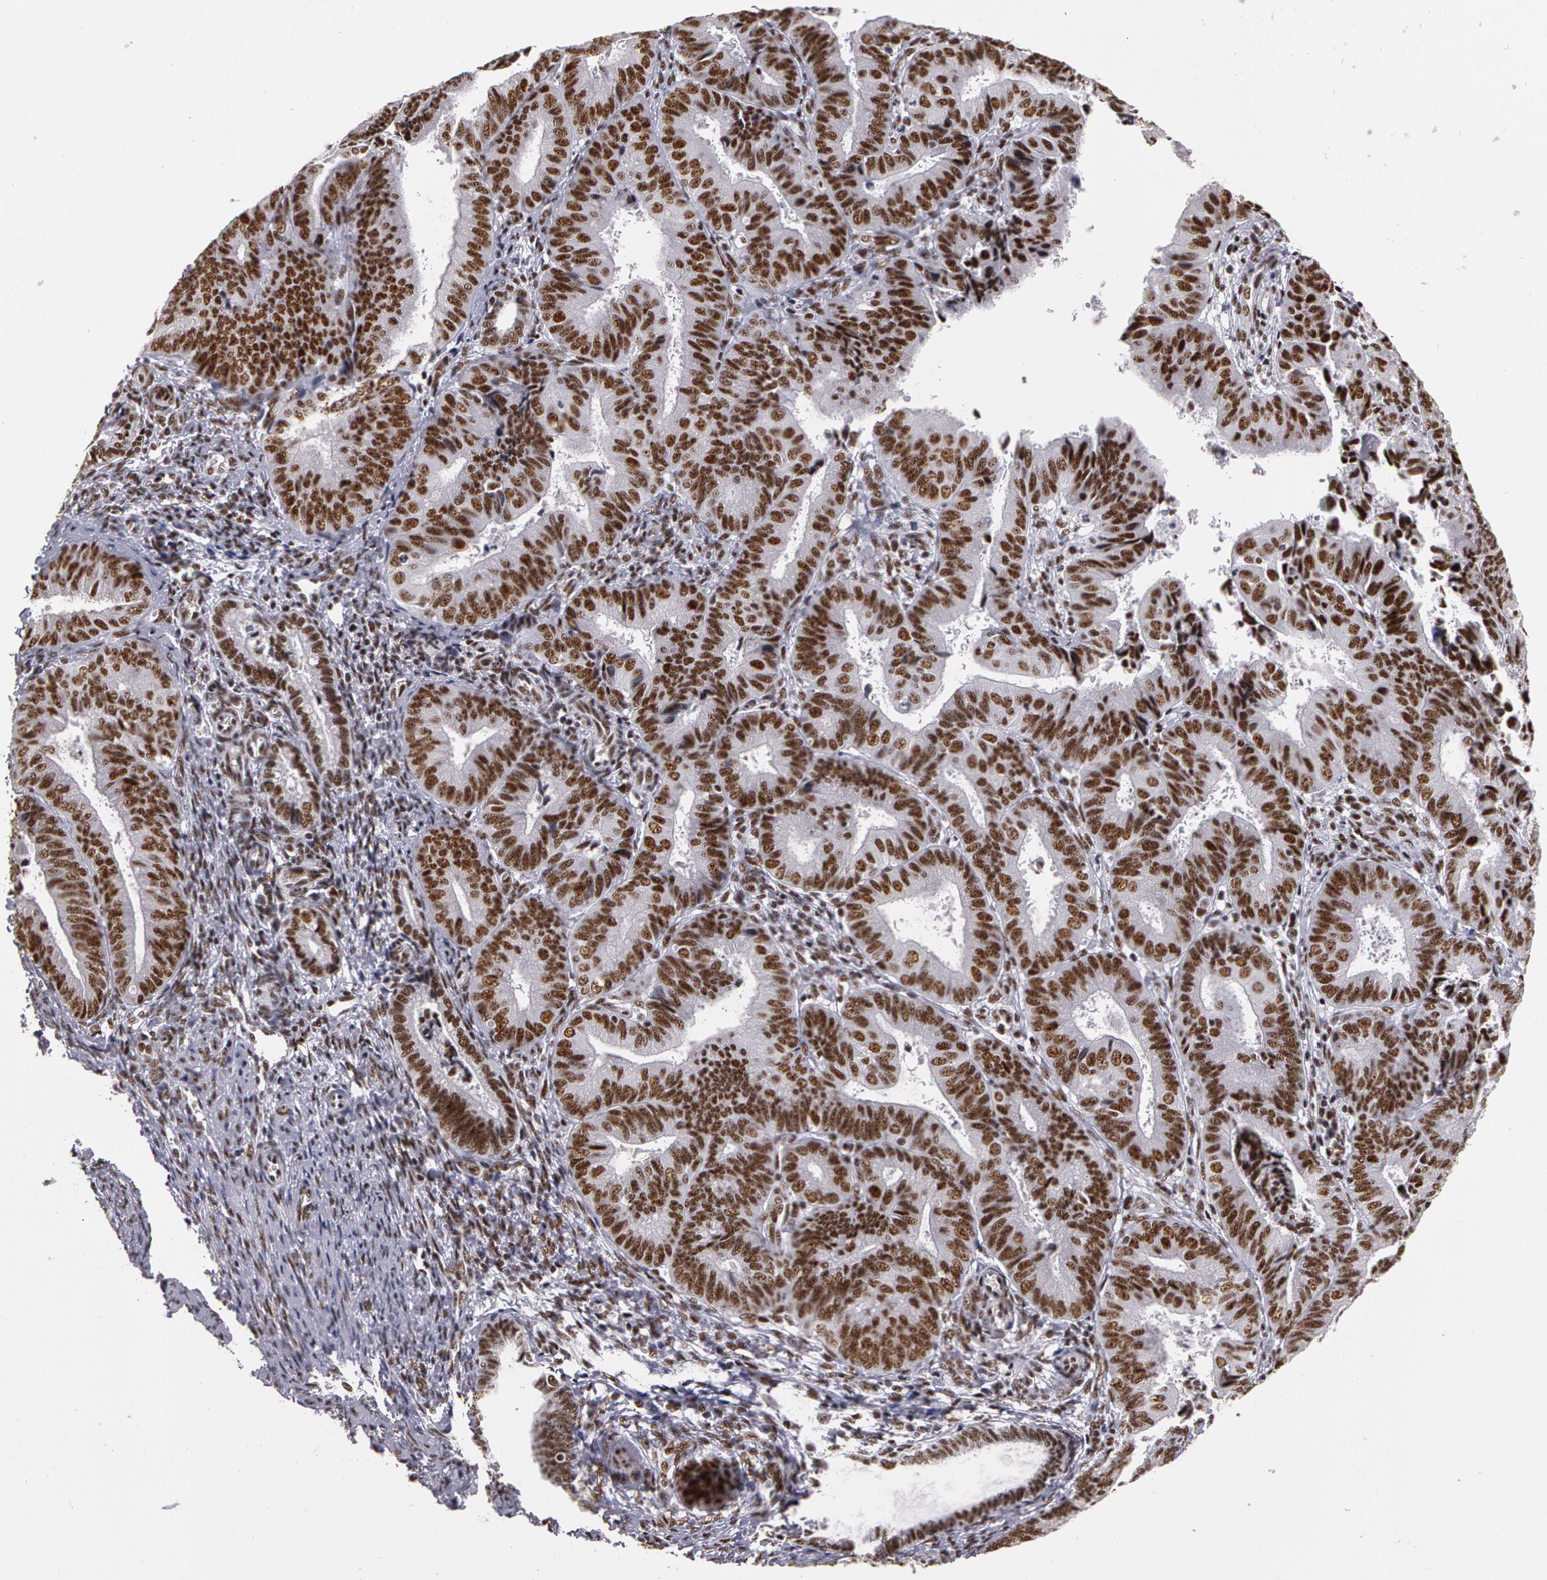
{"staining": {"intensity": "strong", "quantity": ">75%", "location": "nuclear"}, "tissue": "endometrial cancer", "cell_type": "Tumor cells", "image_type": "cancer", "snomed": [{"axis": "morphology", "description": "Adenocarcinoma, NOS"}, {"axis": "topography", "description": "Endometrium"}], "caption": "This is an image of immunohistochemistry staining of endometrial cancer, which shows strong expression in the nuclear of tumor cells.", "gene": "PNN", "patient": {"sex": "female", "age": 63}}